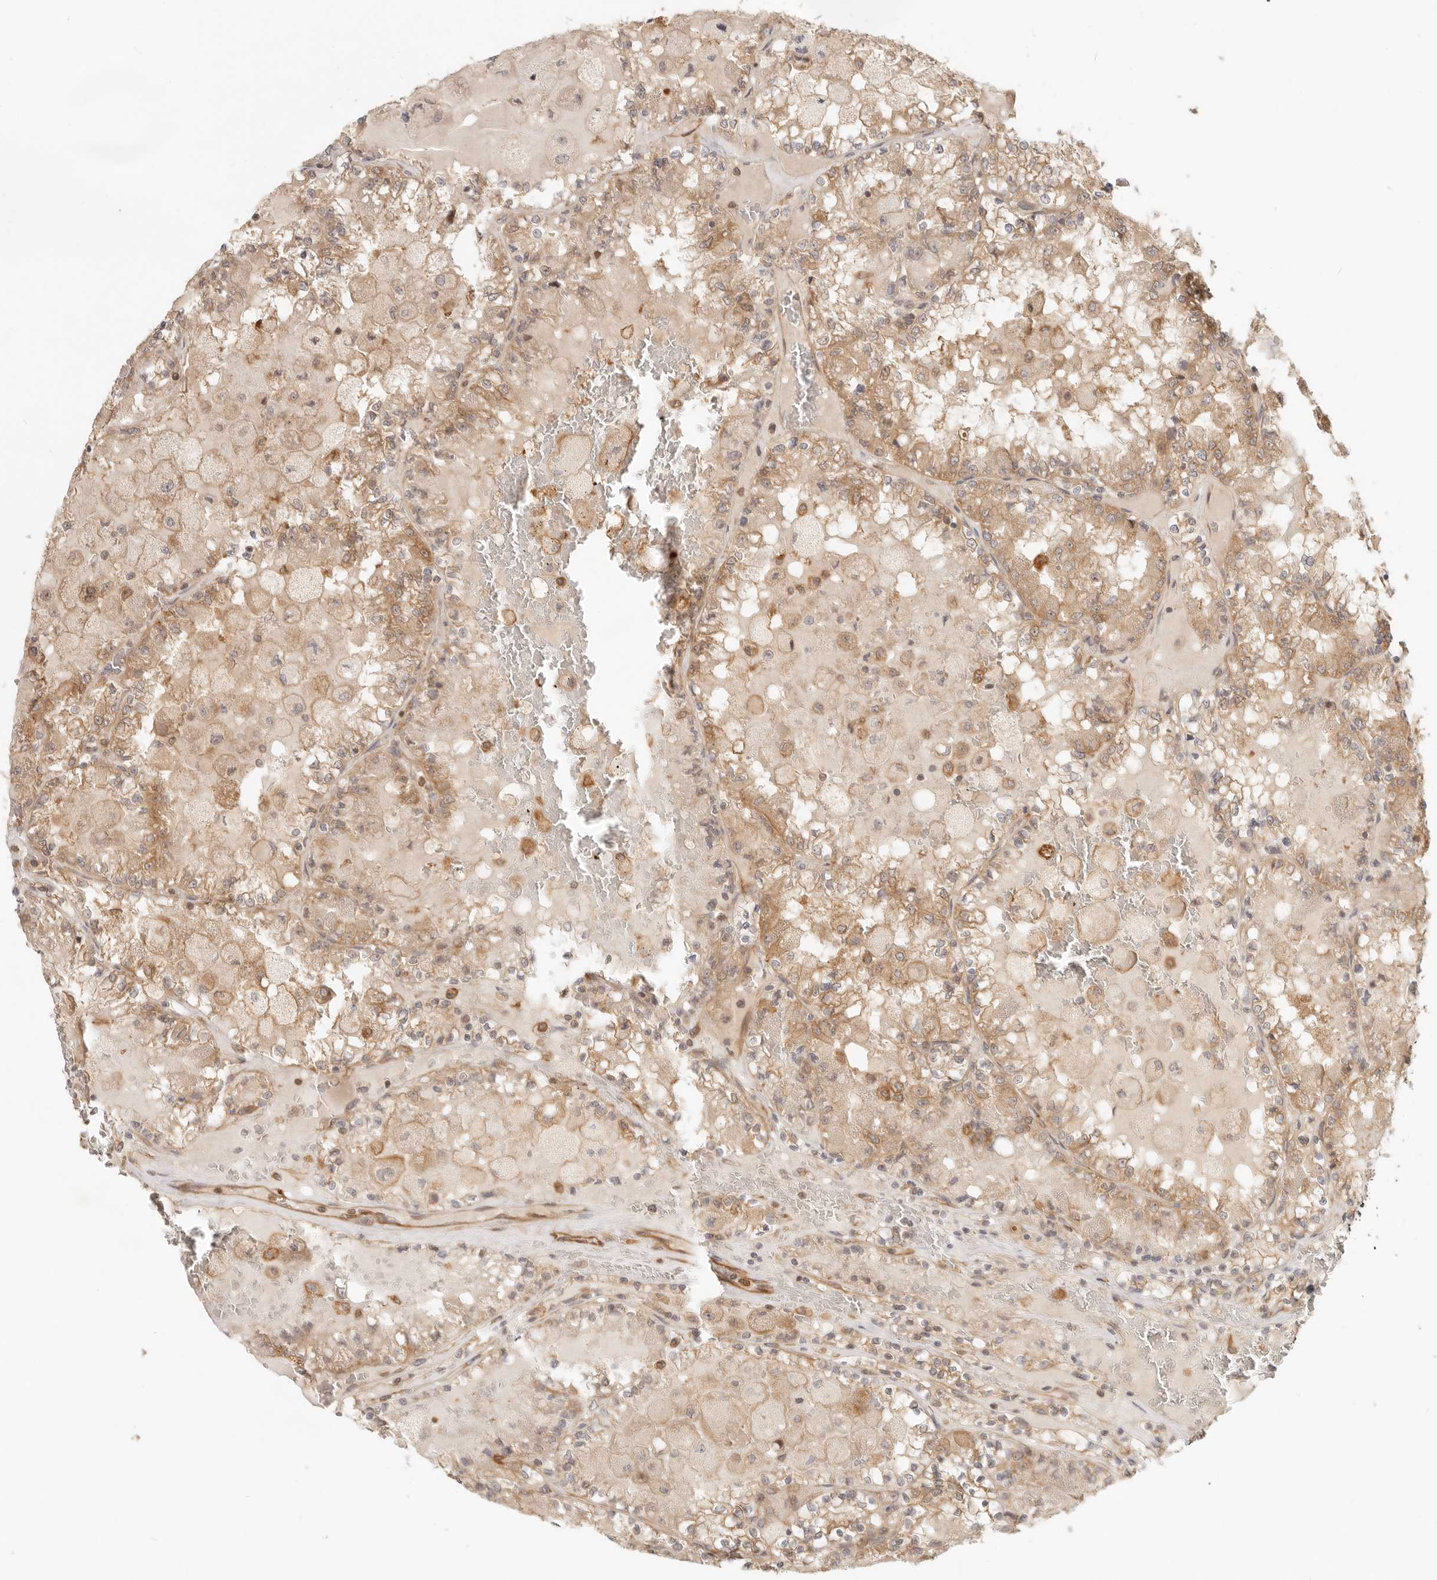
{"staining": {"intensity": "moderate", "quantity": "25%-75%", "location": "cytoplasmic/membranous"}, "tissue": "renal cancer", "cell_type": "Tumor cells", "image_type": "cancer", "snomed": [{"axis": "morphology", "description": "Adenocarcinoma, NOS"}, {"axis": "topography", "description": "Kidney"}], "caption": "Brown immunohistochemical staining in human adenocarcinoma (renal) displays moderate cytoplasmic/membranous staining in approximately 25%-75% of tumor cells. (brown staining indicates protein expression, while blue staining denotes nuclei).", "gene": "UFSP1", "patient": {"sex": "female", "age": 56}}